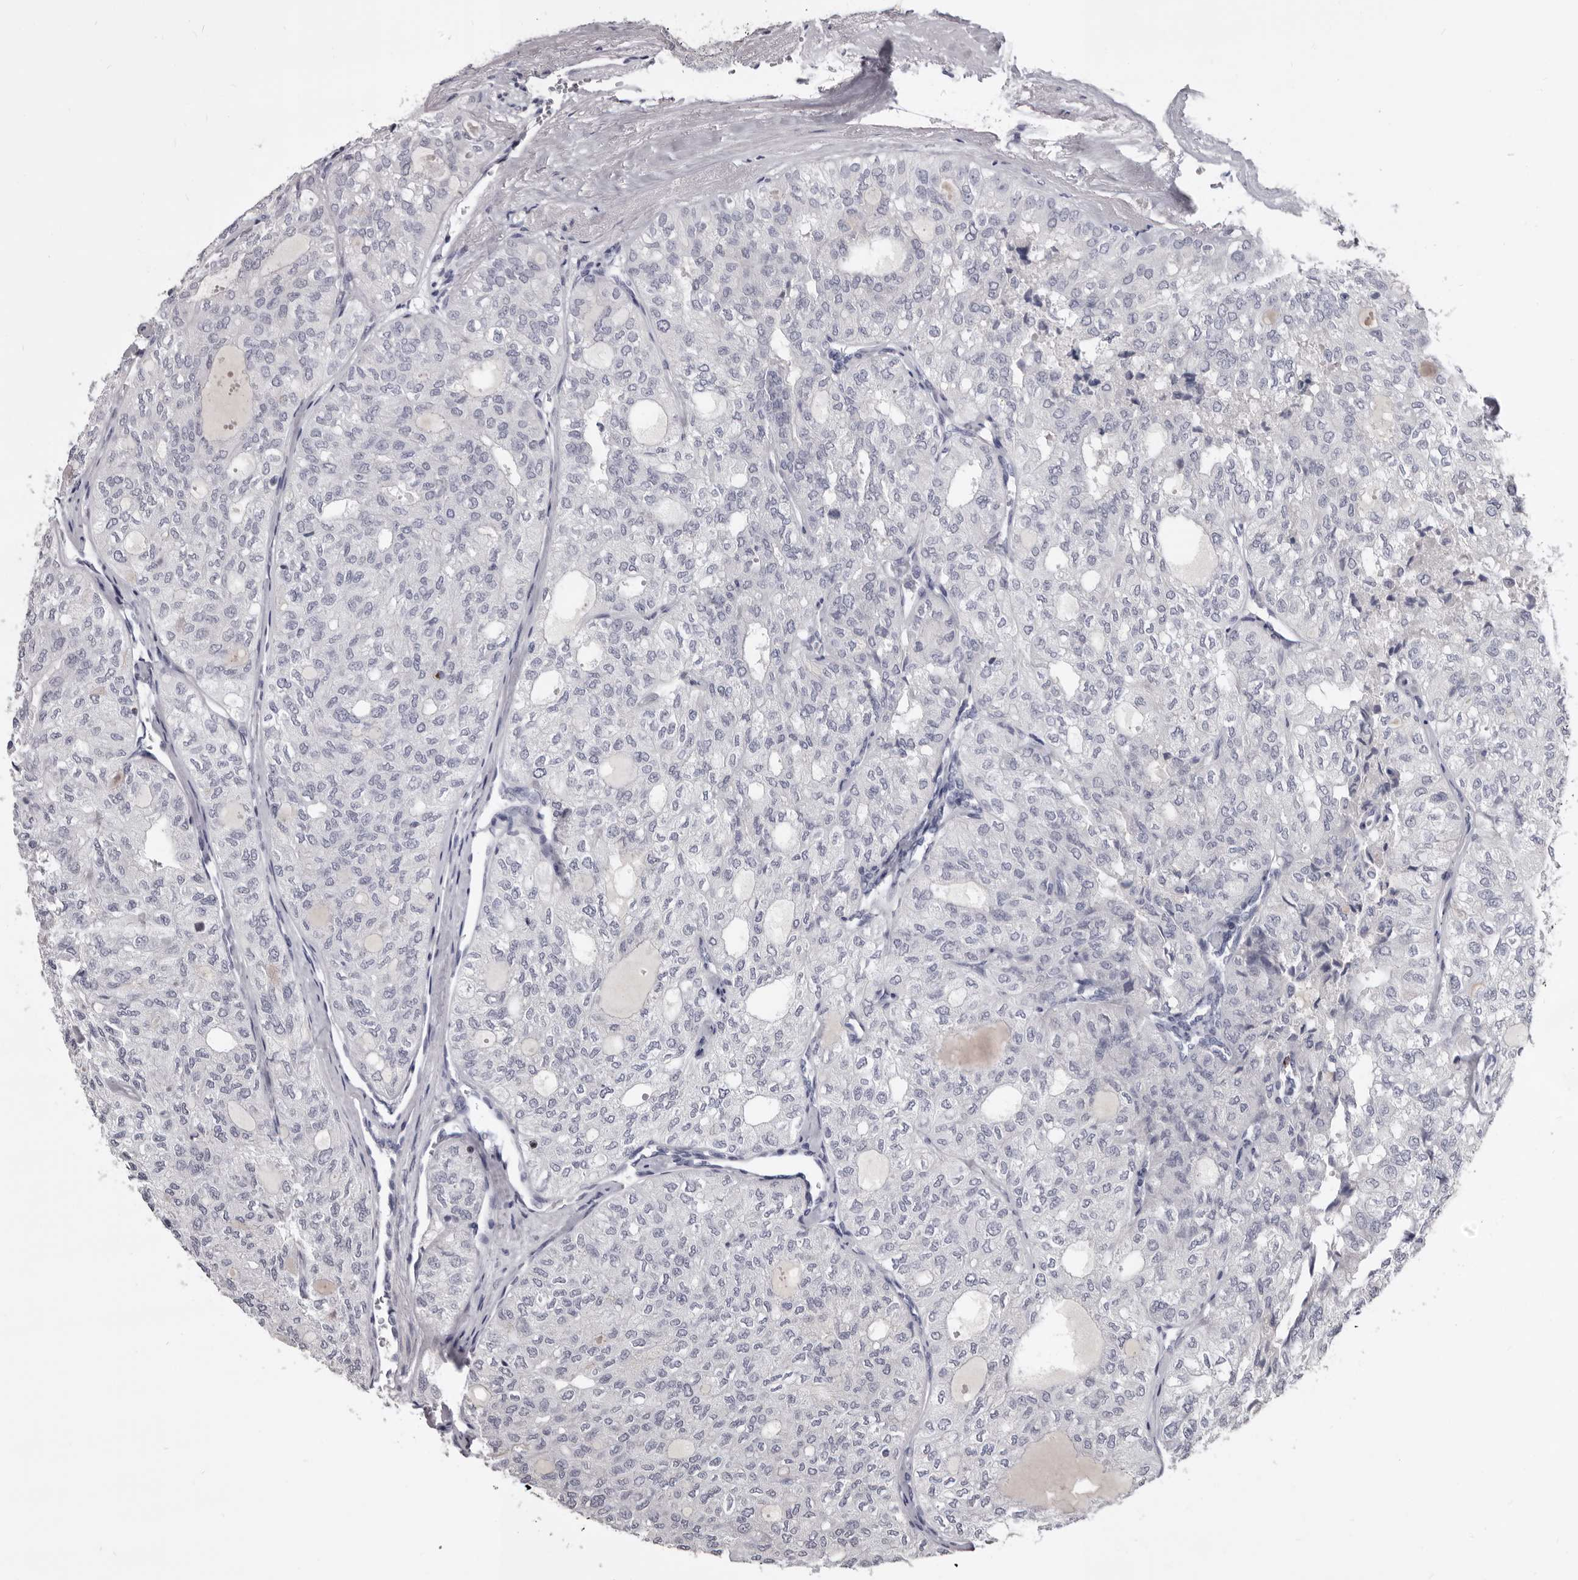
{"staining": {"intensity": "negative", "quantity": "none", "location": "none"}, "tissue": "thyroid cancer", "cell_type": "Tumor cells", "image_type": "cancer", "snomed": [{"axis": "morphology", "description": "Follicular adenoma carcinoma, NOS"}, {"axis": "topography", "description": "Thyroid gland"}], "caption": "The IHC histopathology image has no significant staining in tumor cells of follicular adenoma carcinoma (thyroid) tissue.", "gene": "GZMH", "patient": {"sex": "male", "age": 75}}